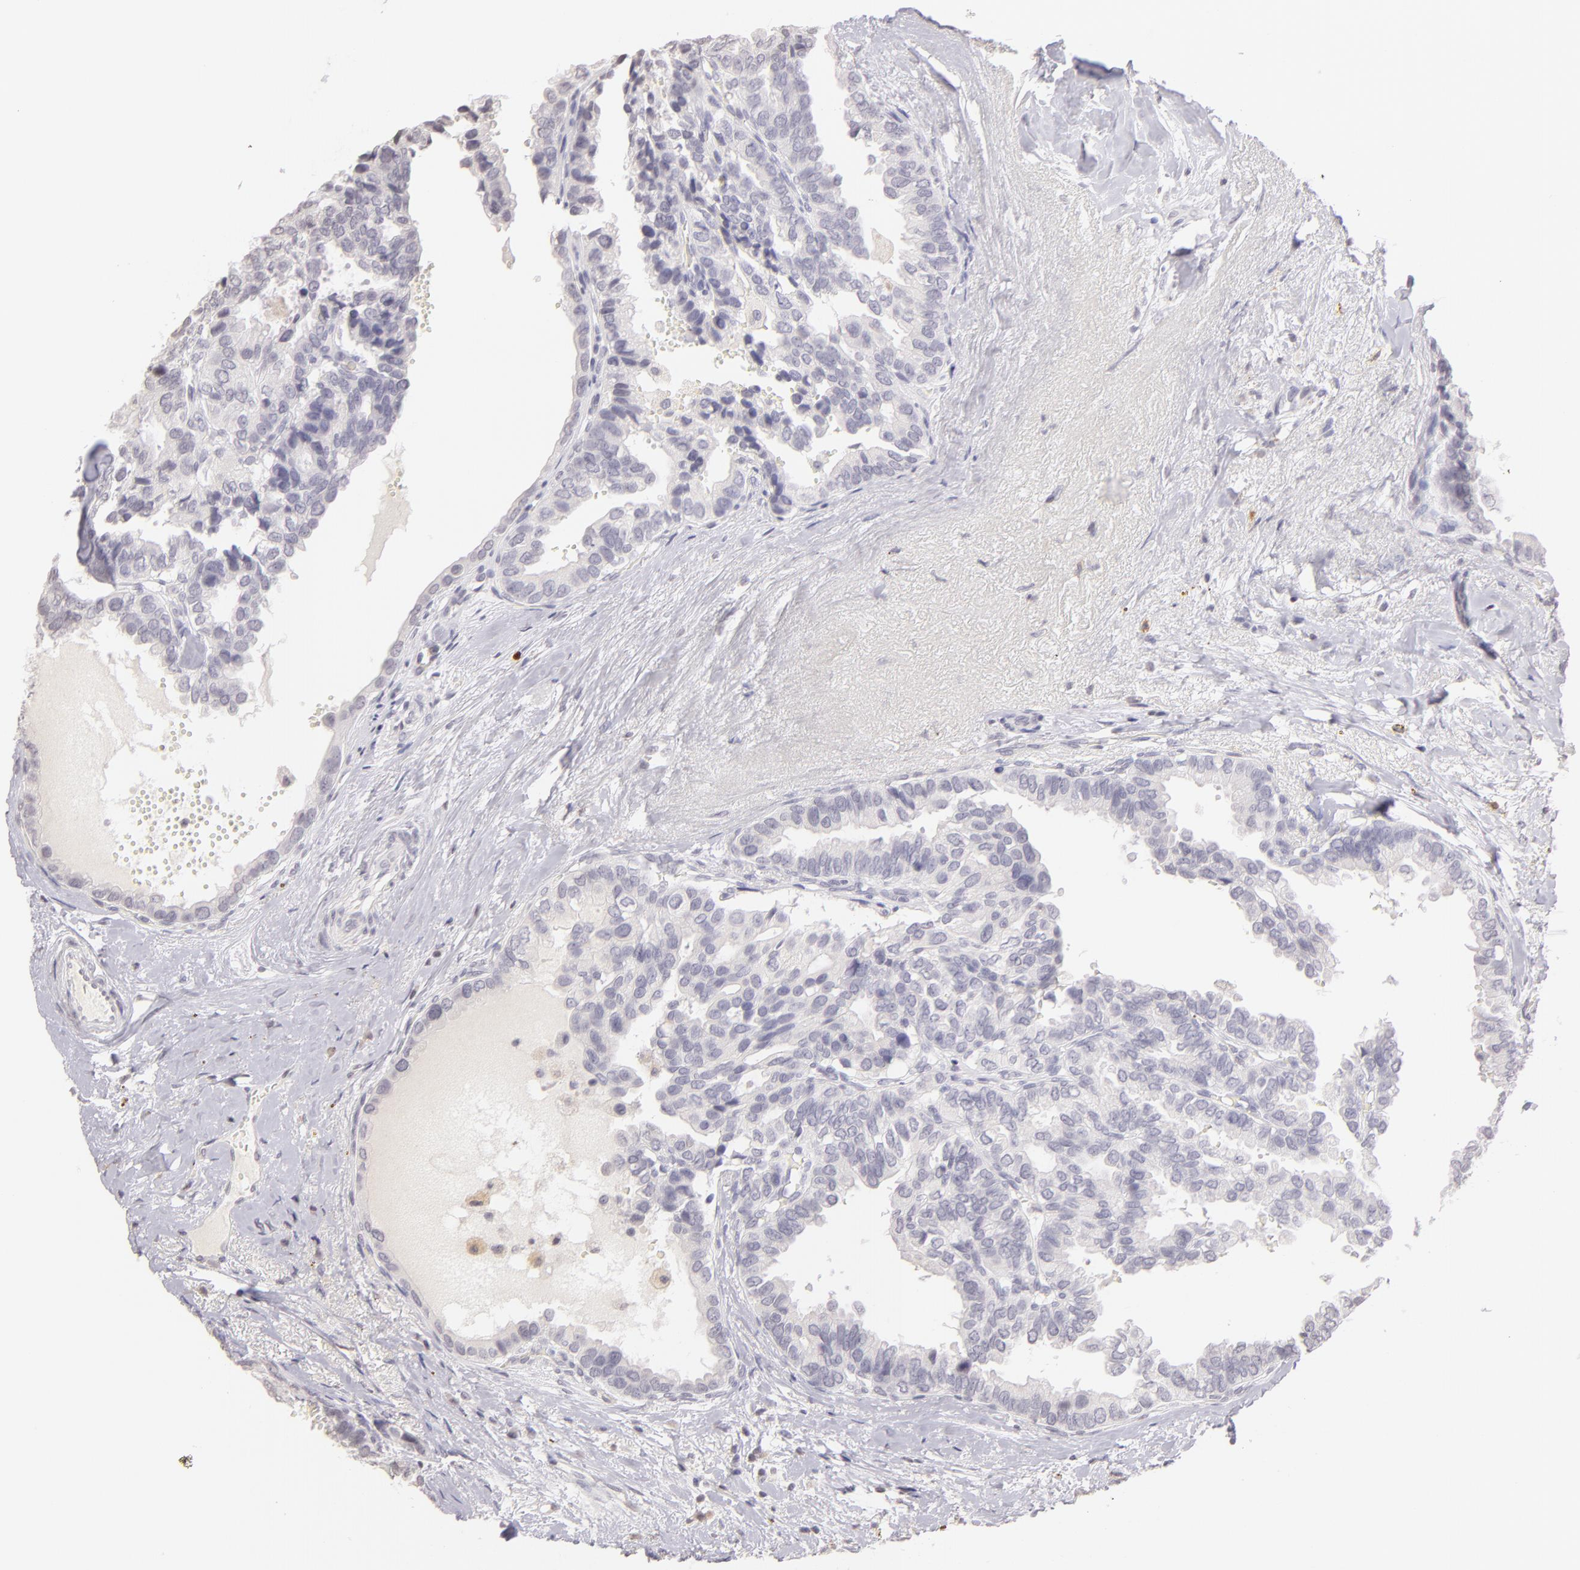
{"staining": {"intensity": "negative", "quantity": "none", "location": "none"}, "tissue": "breast cancer", "cell_type": "Tumor cells", "image_type": "cancer", "snomed": [{"axis": "morphology", "description": "Duct carcinoma"}, {"axis": "topography", "description": "Breast"}], "caption": "Photomicrograph shows no significant protein positivity in tumor cells of breast infiltrating ductal carcinoma. The staining is performed using DAB brown chromogen with nuclei counter-stained in using hematoxylin.", "gene": "IL2RA", "patient": {"sex": "female", "age": 69}}